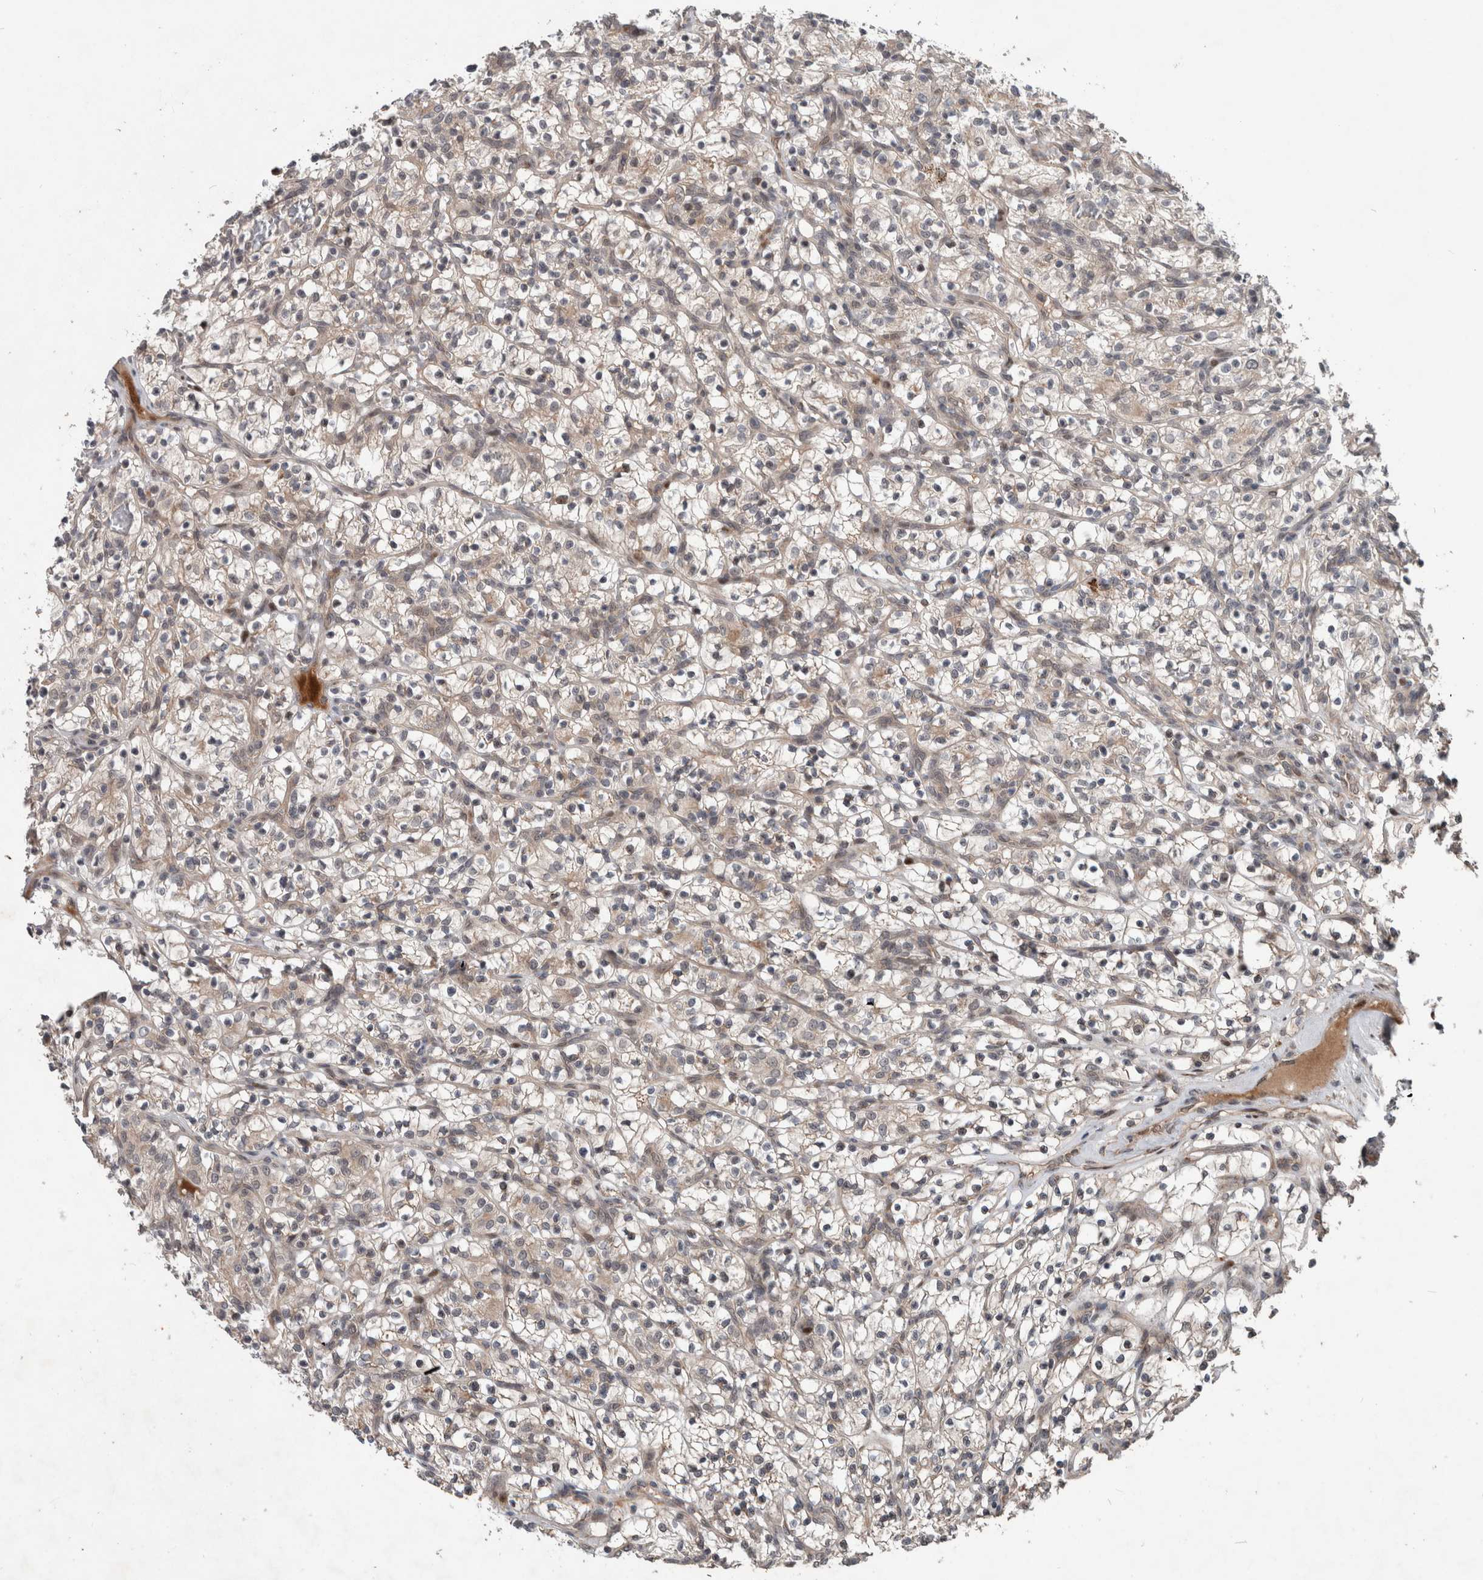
{"staining": {"intensity": "negative", "quantity": "none", "location": "none"}, "tissue": "renal cancer", "cell_type": "Tumor cells", "image_type": "cancer", "snomed": [{"axis": "morphology", "description": "Adenocarcinoma, NOS"}, {"axis": "topography", "description": "Kidney"}], "caption": "Renal cancer (adenocarcinoma) was stained to show a protein in brown. There is no significant staining in tumor cells.", "gene": "GIMAP6", "patient": {"sex": "female", "age": 57}}